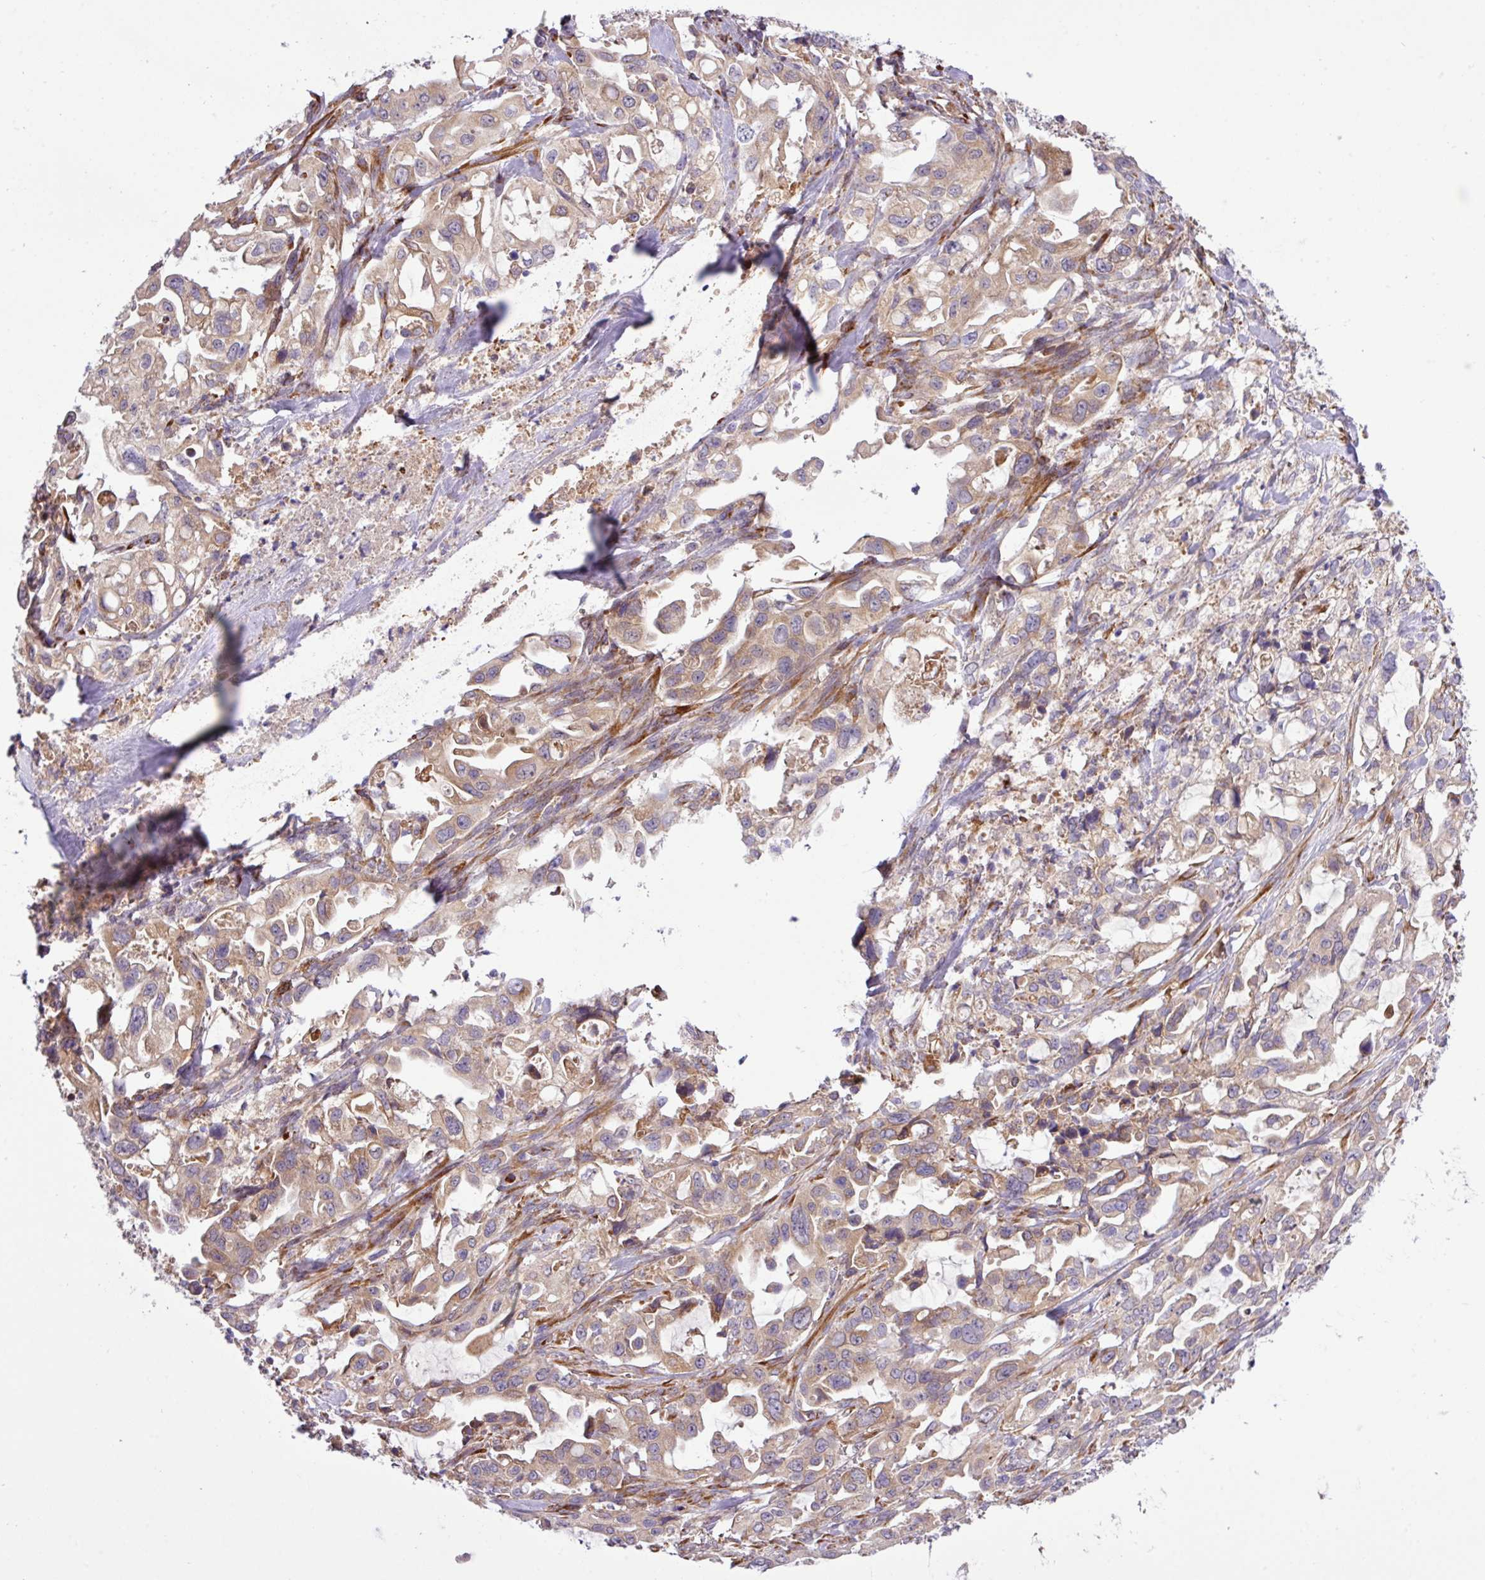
{"staining": {"intensity": "weak", "quantity": ">75%", "location": "cytoplasmic/membranous"}, "tissue": "pancreatic cancer", "cell_type": "Tumor cells", "image_type": "cancer", "snomed": [{"axis": "morphology", "description": "Adenocarcinoma, NOS"}, {"axis": "topography", "description": "Pancreas"}], "caption": "Pancreatic cancer stained with DAB (3,3'-diaminobenzidine) immunohistochemistry (IHC) displays low levels of weak cytoplasmic/membranous expression in about >75% of tumor cells.", "gene": "TM2D2", "patient": {"sex": "female", "age": 61}}